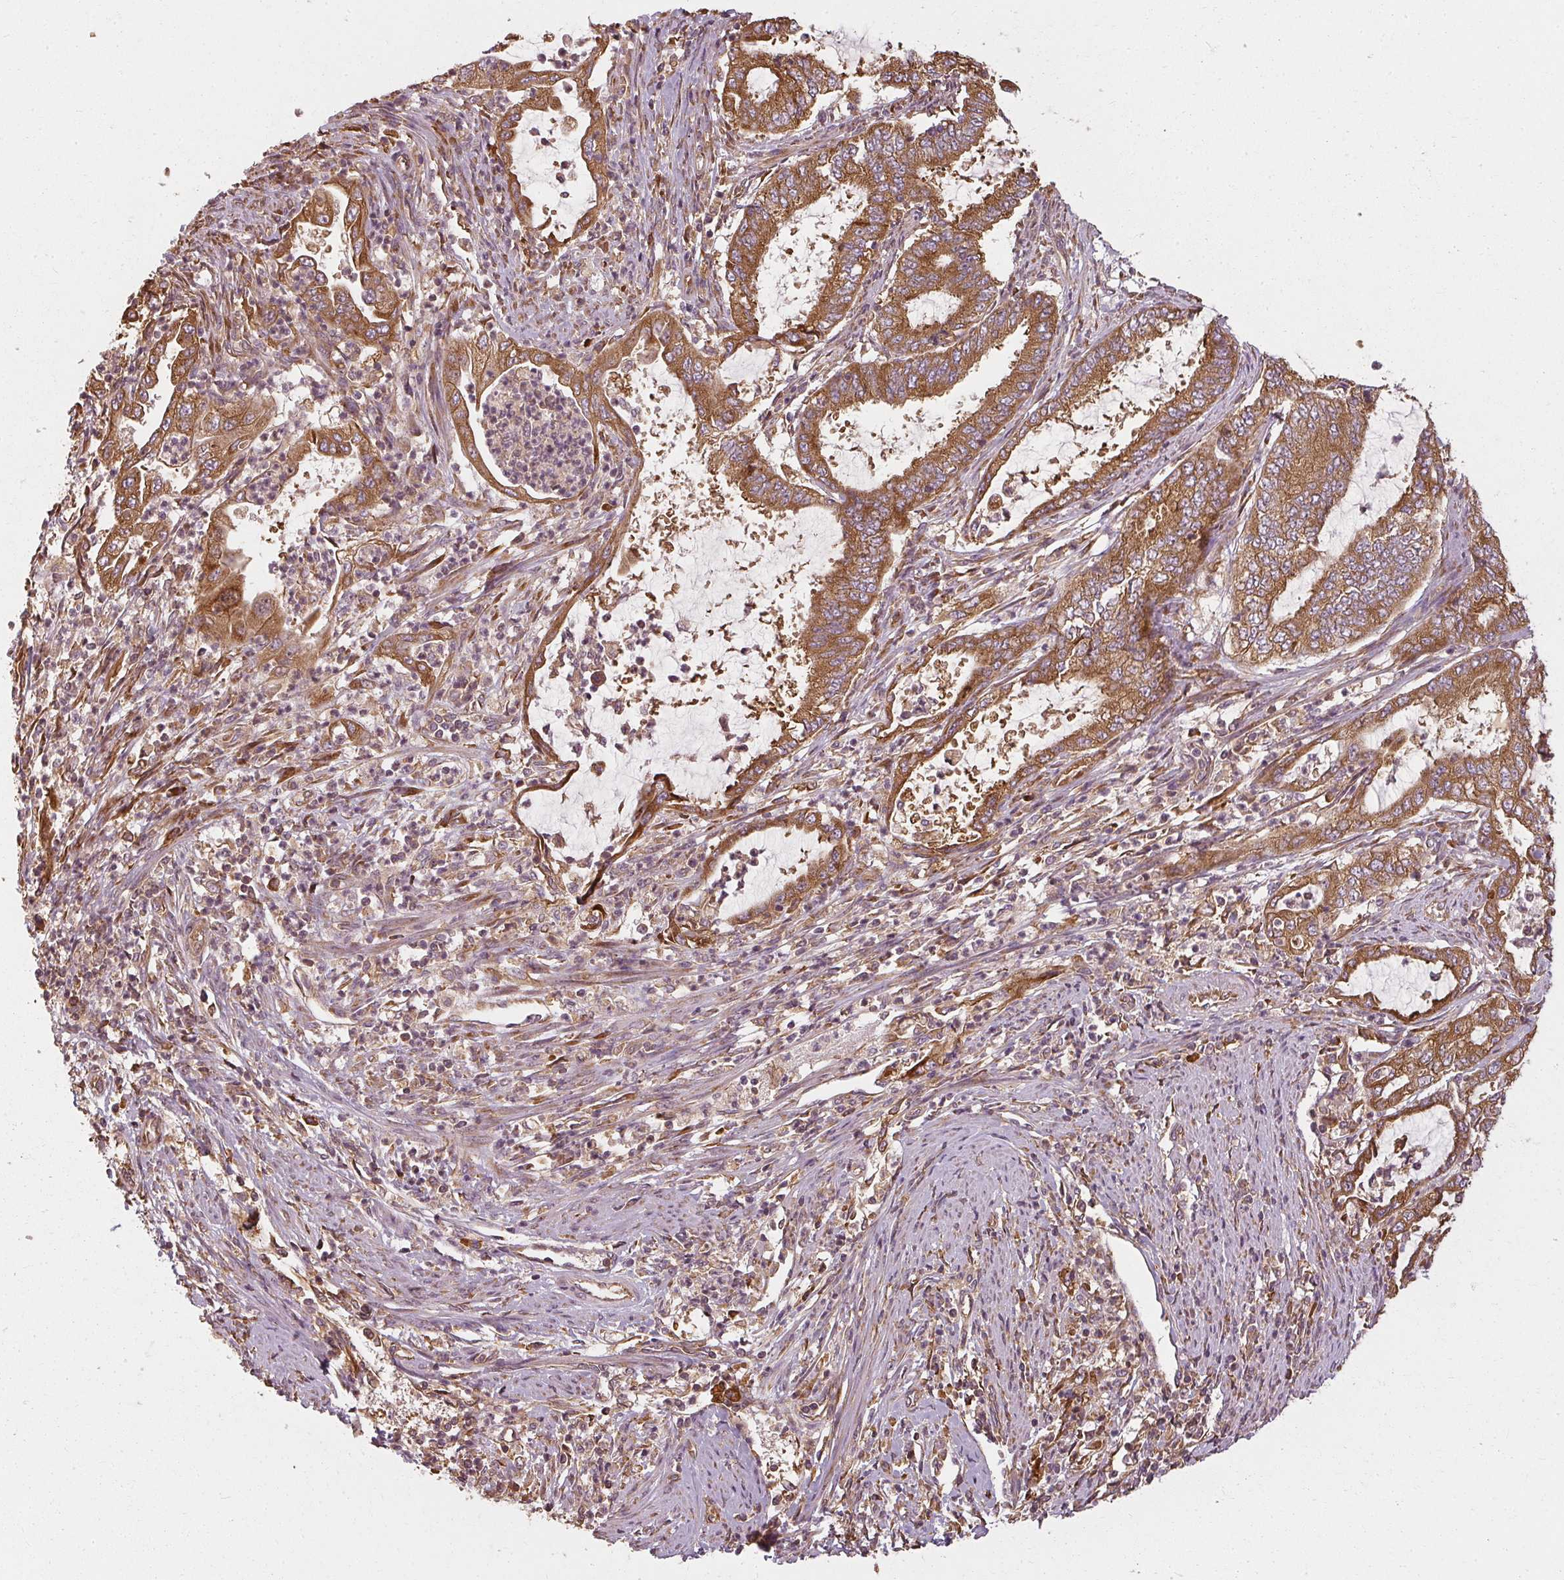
{"staining": {"intensity": "strong", "quantity": ">75%", "location": "cytoplasmic/membranous"}, "tissue": "endometrial cancer", "cell_type": "Tumor cells", "image_type": "cancer", "snomed": [{"axis": "morphology", "description": "Adenocarcinoma, NOS"}, {"axis": "topography", "description": "Endometrium"}], "caption": "Immunohistochemical staining of endometrial cancer displays high levels of strong cytoplasmic/membranous protein staining in about >75% of tumor cells.", "gene": "RPL24", "patient": {"sex": "female", "age": 51}}